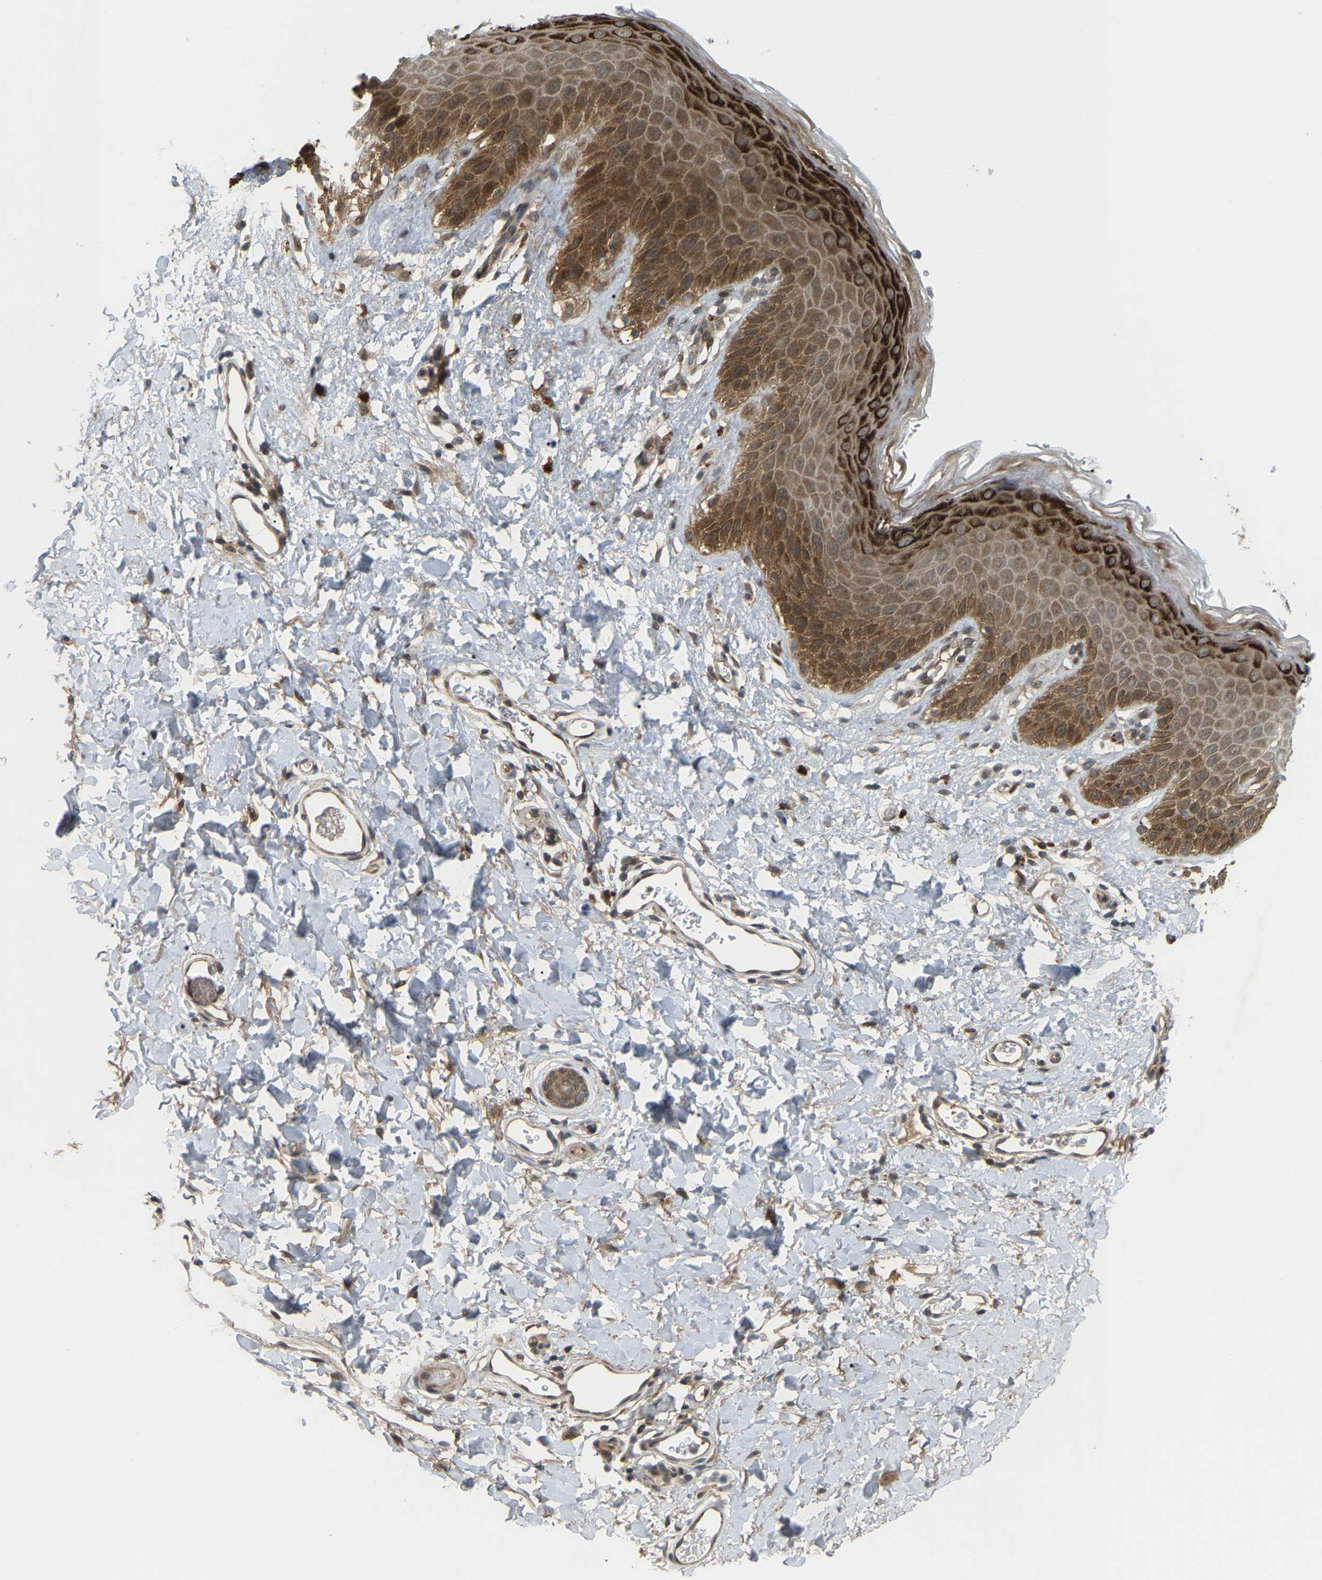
{"staining": {"intensity": "strong", "quantity": ">75%", "location": "cytoplasmic/membranous"}, "tissue": "skin", "cell_type": "Epidermal cells", "image_type": "normal", "snomed": [{"axis": "morphology", "description": "Normal tissue, NOS"}, {"axis": "topography", "description": "Anal"}], "caption": "Immunohistochemical staining of unremarkable skin shows strong cytoplasmic/membranous protein expression in approximately >75% of epidermal cells.", "gene": "CROT", "patient": {"sex": "male", "age": 44}}